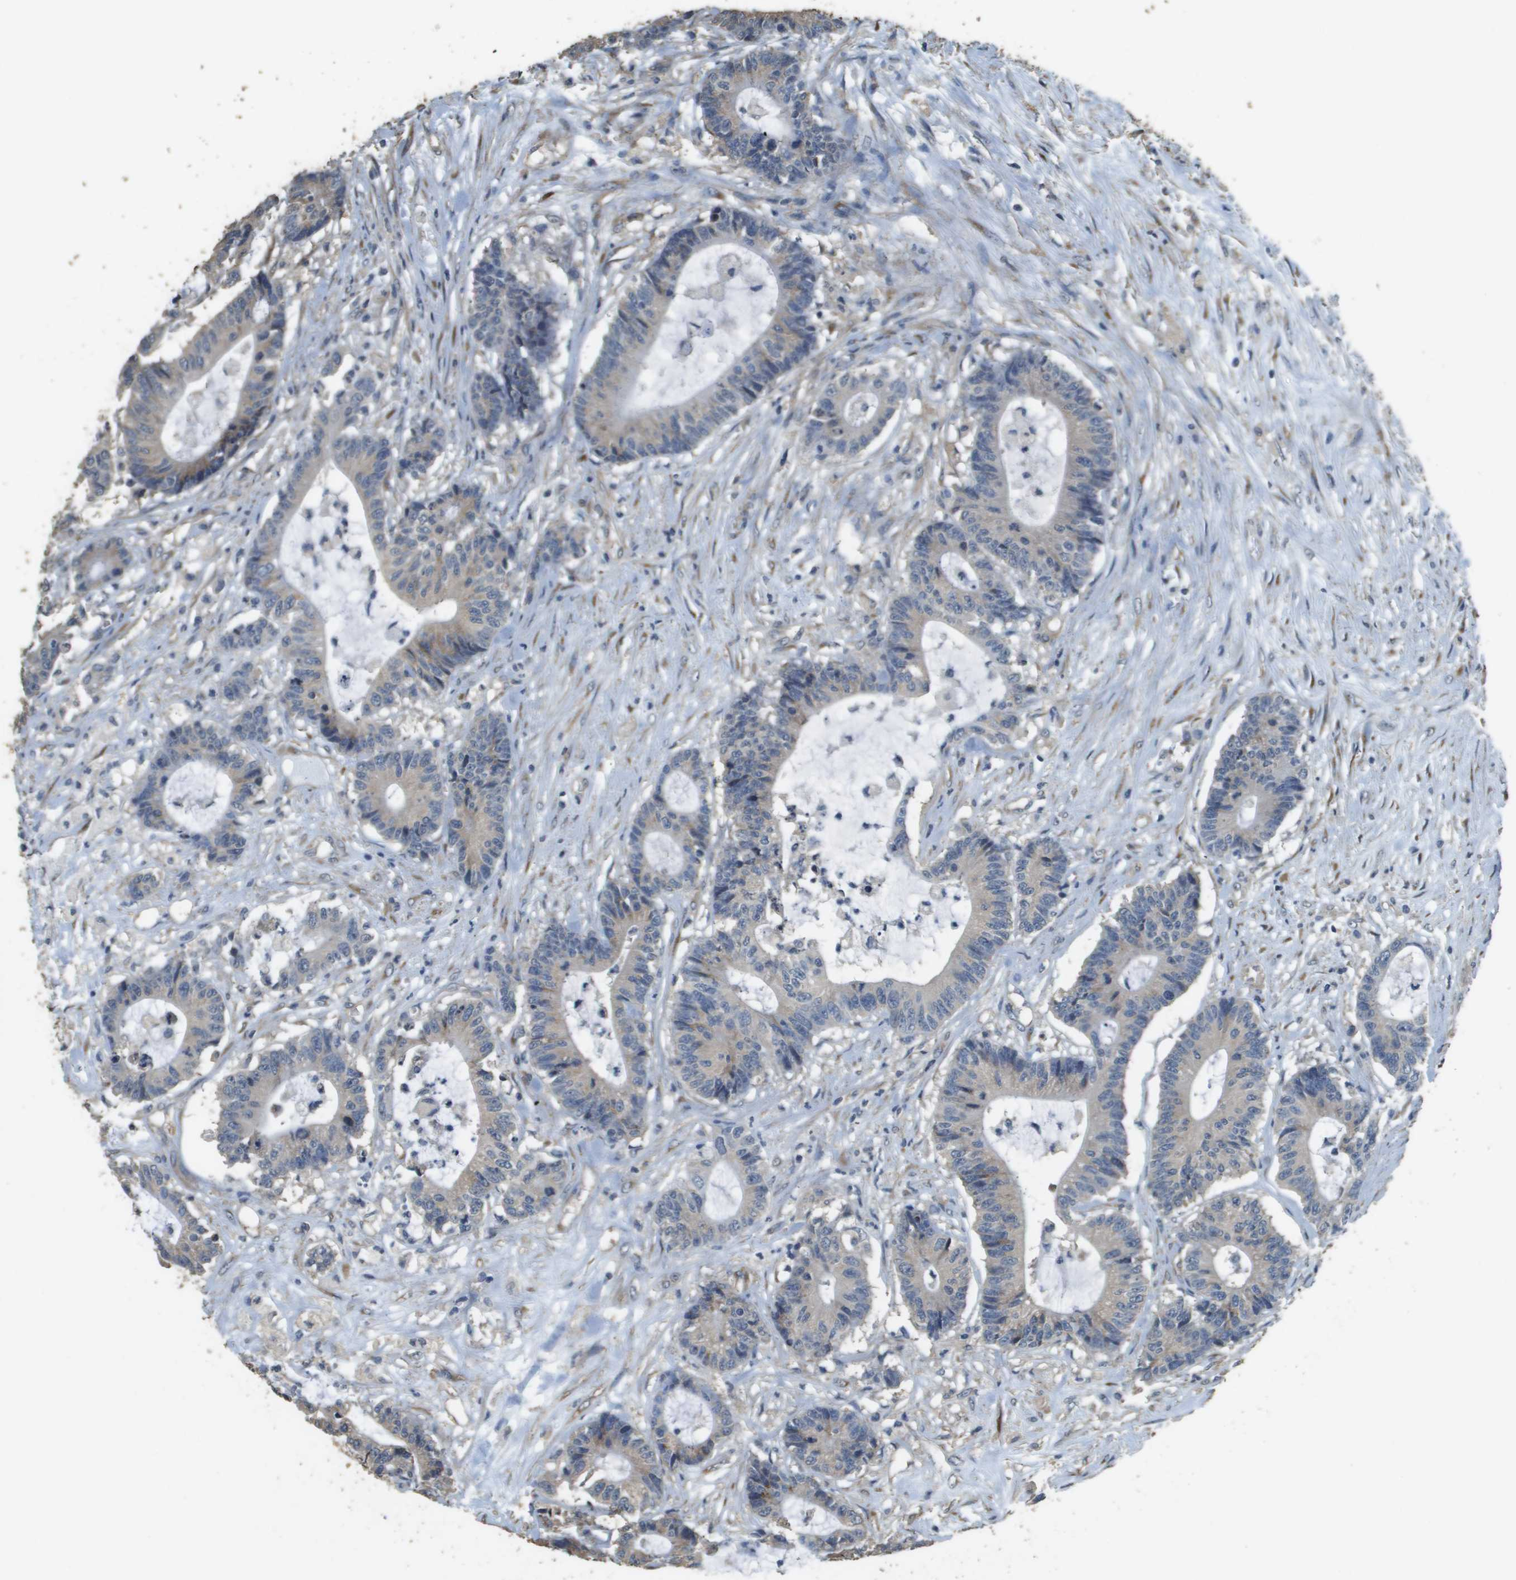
{"staining": {"intensity": "negative", "quantity": "none", "location": "none"}, "tissue": "colorectal cancer", "cell_type": "Tumor cells", "image_type": "cancer", "snomed": [{"axis": "morphology", "description": "Adenocarcinoma, NOS"}, {"axis": "topography", "description": "Colon"}], "caption": "Tumor cells are negative for brown protein staining in adenocarcinoma (colorectal). The staining is performed using DAB (3,3'-diaminobenzidine) brown chromogen with nuclei counter-stained in using hematoxylin.", "gene": "RAB6B", "patient": {"sex": "female", "age": 84}}